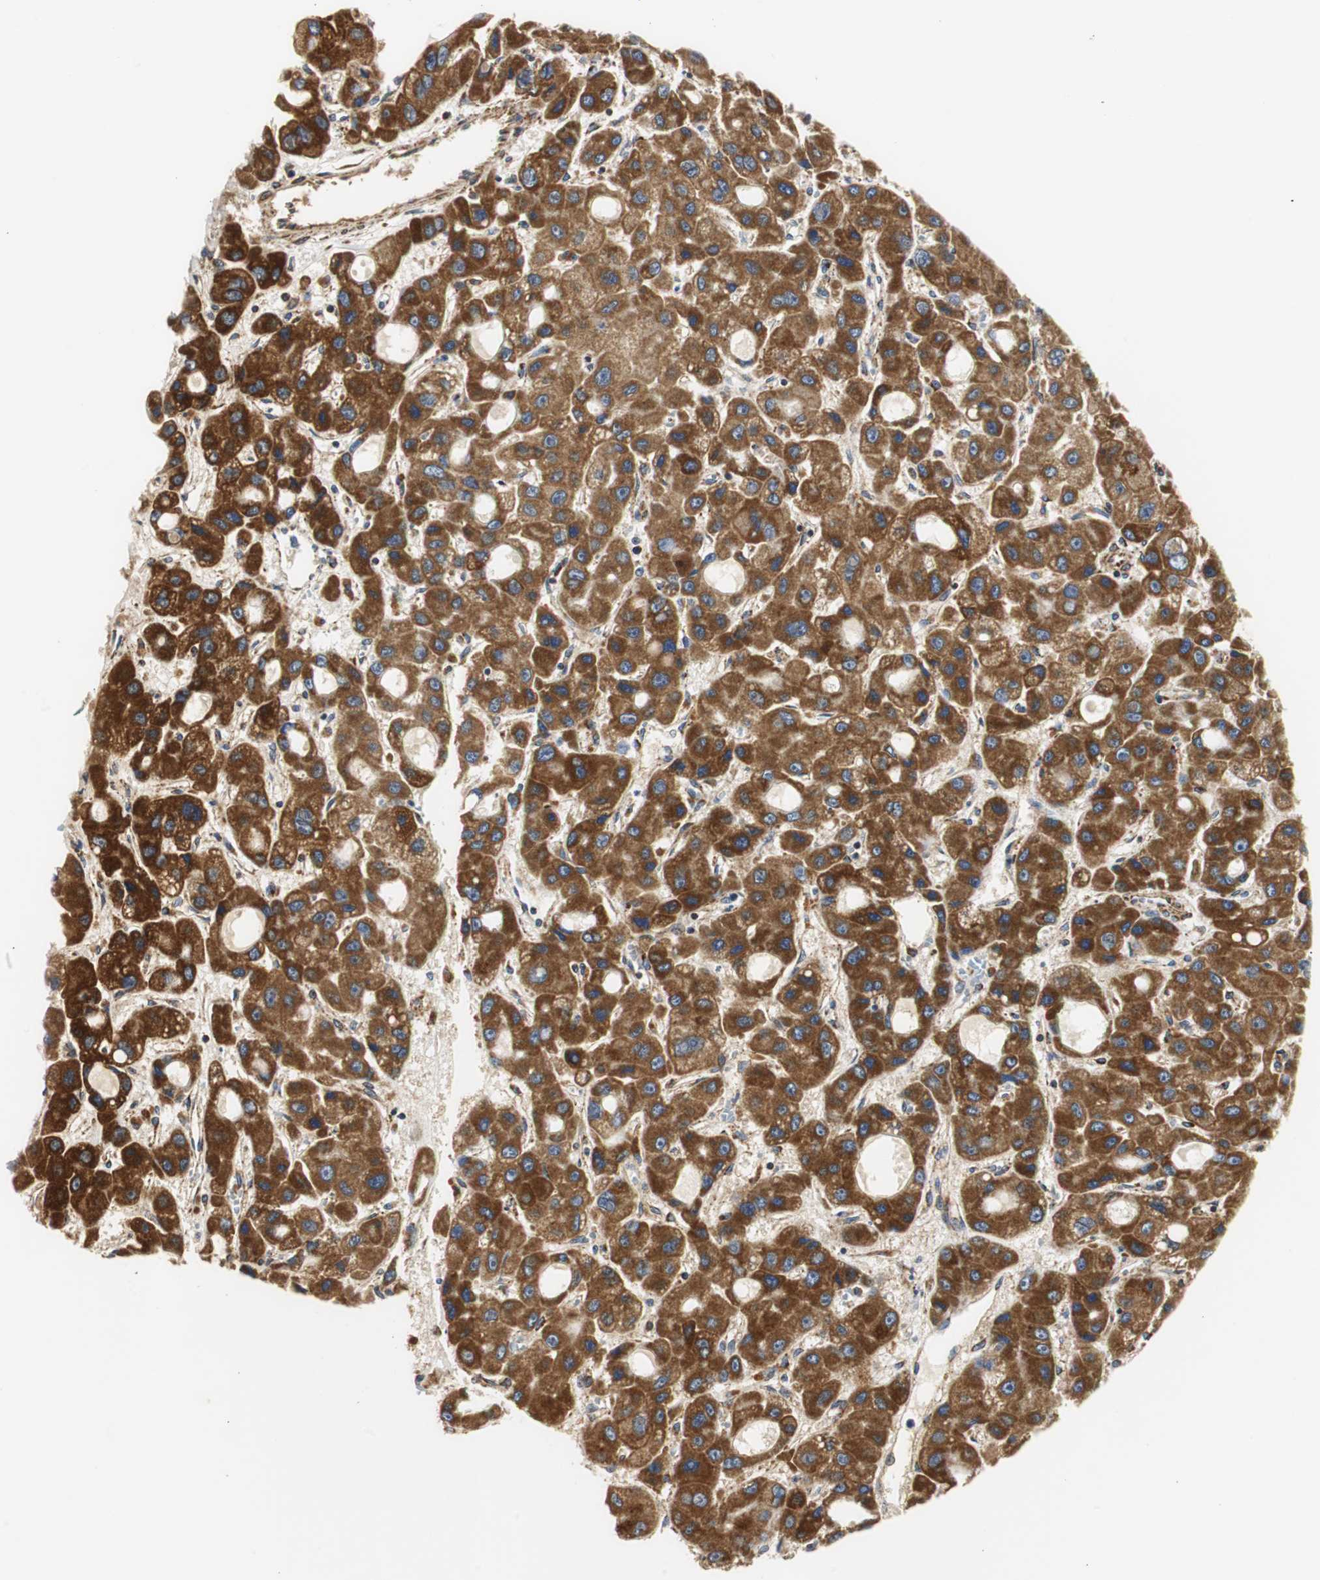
{"staining": {"intensity": "strong", "quantity": ">75%", "location": "cytoplasmic/membranous"}, "tissue": "liver cancer", "cell_type": "Tumor cells", "image_type": "cancer", "snomed": [{"axis": "morphology", "description": "Carcinoma, Hepatocellular, NOS"}, {"axis": "topography", "description": "Liver"}], "caption": "Immunohistochemical staining of human liver hepatocellular carcinoma displays high levels of strong cytoplasmic/membranous protein expression in approximately >75% of tumor cells.", "gene": "HSD17B10", "patient": {"sex": "male", "age": 55}}